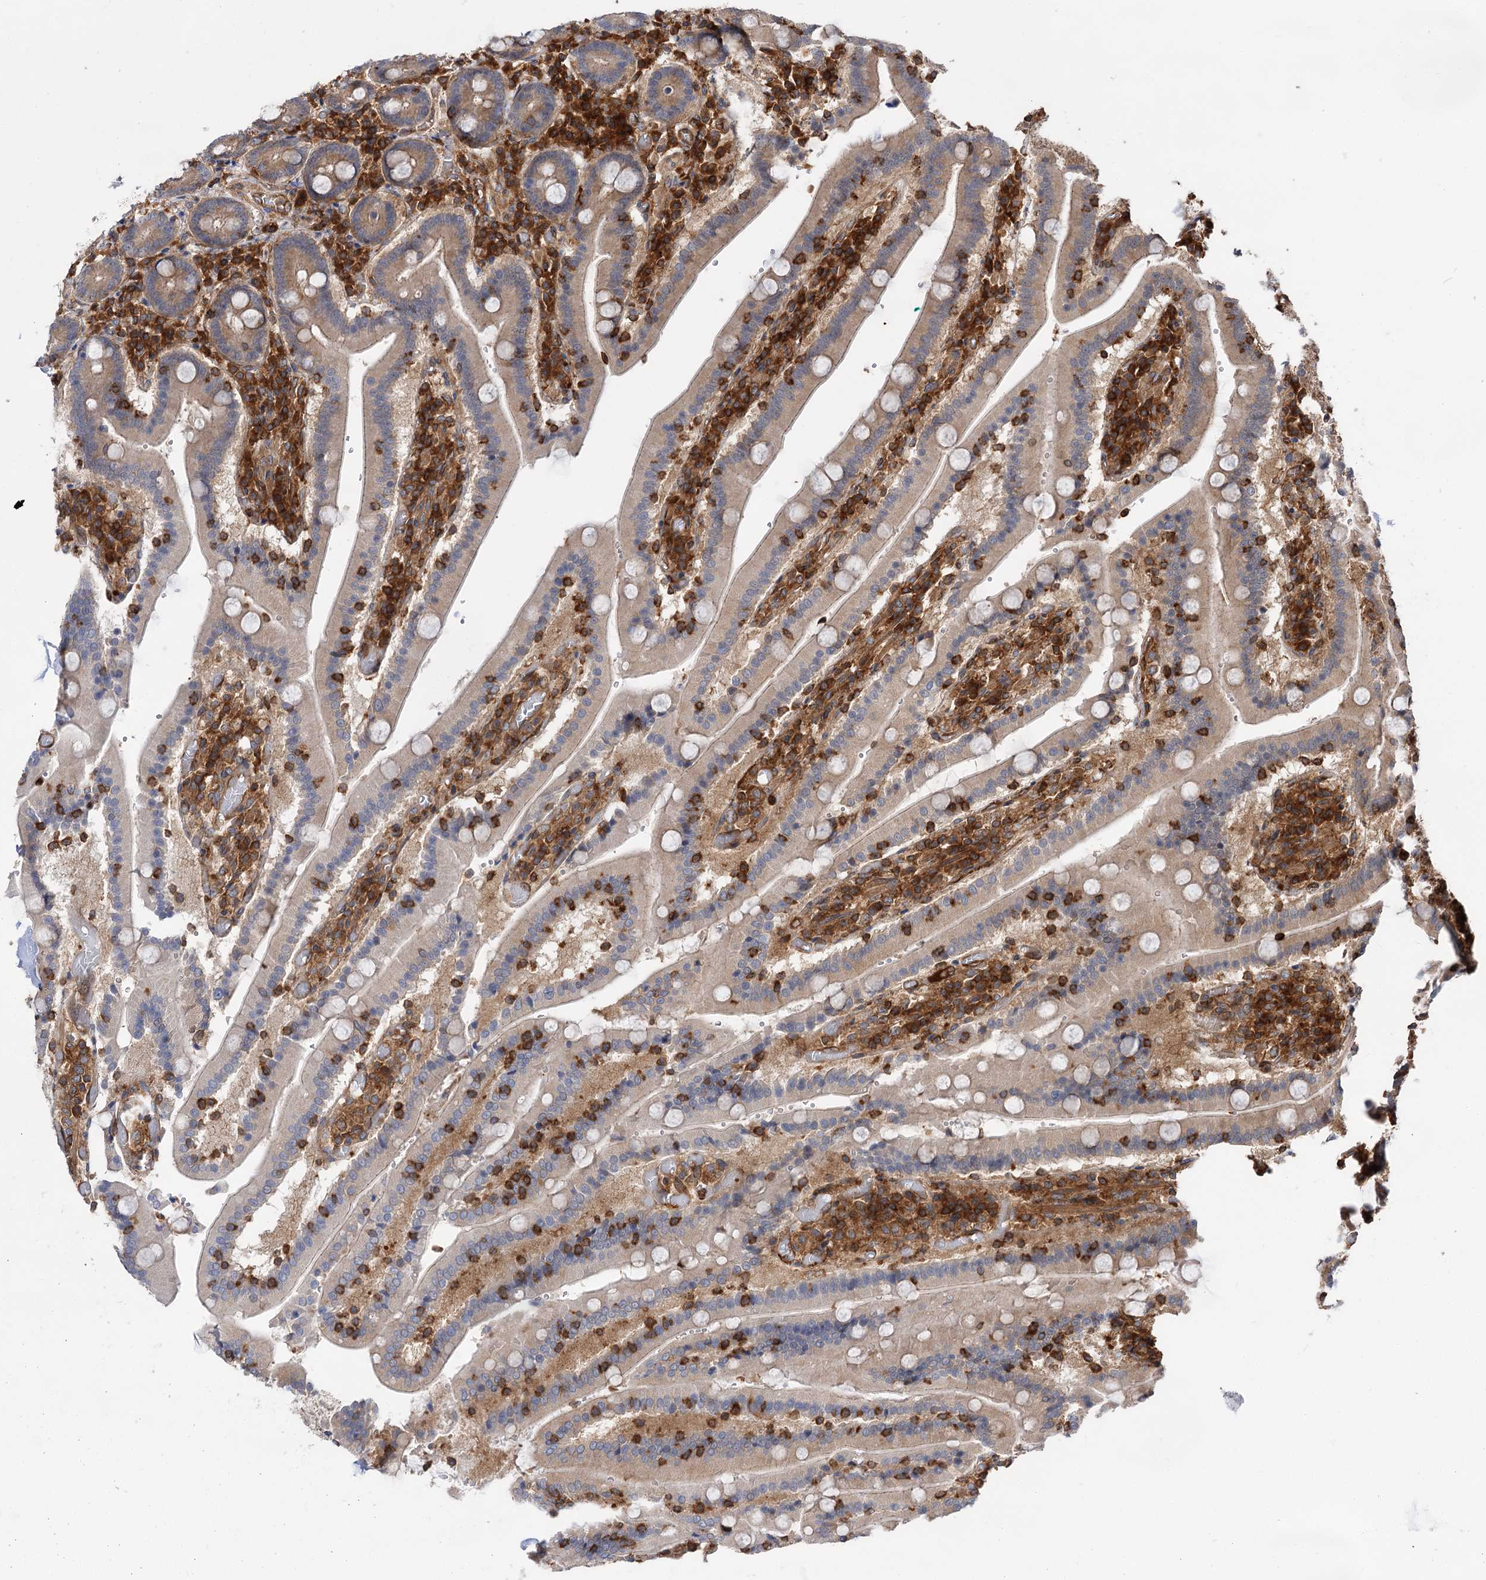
{"staining": {"intensity": "moderate", "quantity": "<25%", "location": "cytoplasmic/membranous"}, "tissue": "duodenum", "cell_type": "Glandular cells", "image_type": "normal", "snomed": [{"axis": "morphology", "description": "Normal tissue, NOS"}, {"axis": "topography", "description": "Duodenum"}], "caption": "Brown immunohistochemical staining in benign human duodenum demonstrates moderate cytoplasmic/membranous positivity in approximately <25% of glandular cells. The protein of interest is stained brown, and the nuclei are stained in blue (DAB (3,3'-diaminobenzidine) IHC with brightfield microscopy, high magnification).", "gene": "PACS1", "patient": {"sex": "female", "age": 62}}